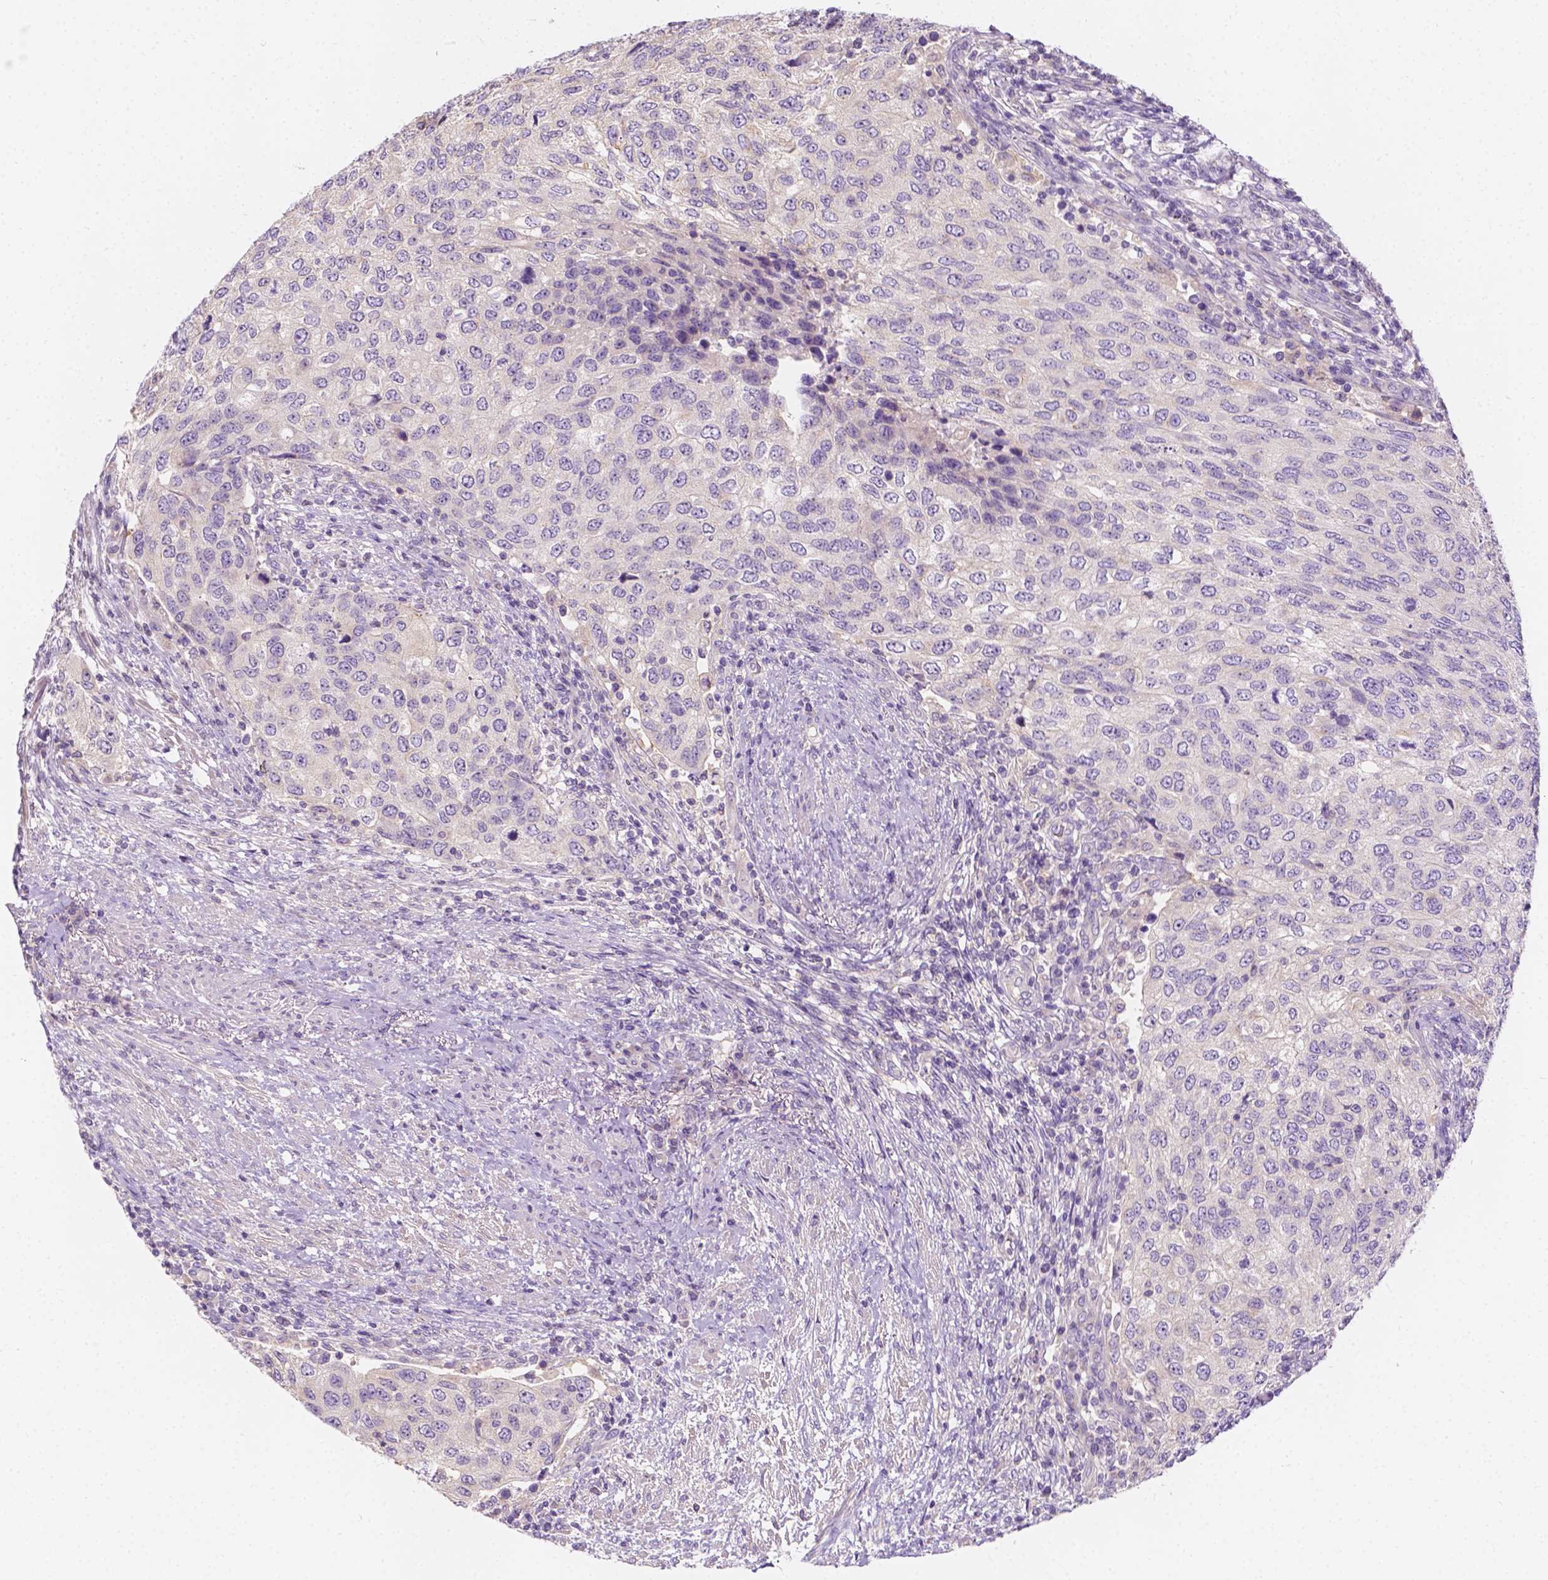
{"staining": {"intensity": "negative", "quantity": "none", "location": "none"}, "tissue": "urothelial cancer", "cell_type": "Tumor cells", "image_type": "cancer", "snomed": [{"axis": "morphology", "description": "Urothelial carcinoma, High grade"}, {"axis": "topography", "description": "Urinary bladder"}], "caption": "High power microscopy image of an IHC histopathology image of high-grade urothelial carcinoma, revealing no significant positivity in tumor cells.", "gene": "SIRT2", "patient": {"sex": "female", "age": 78}}